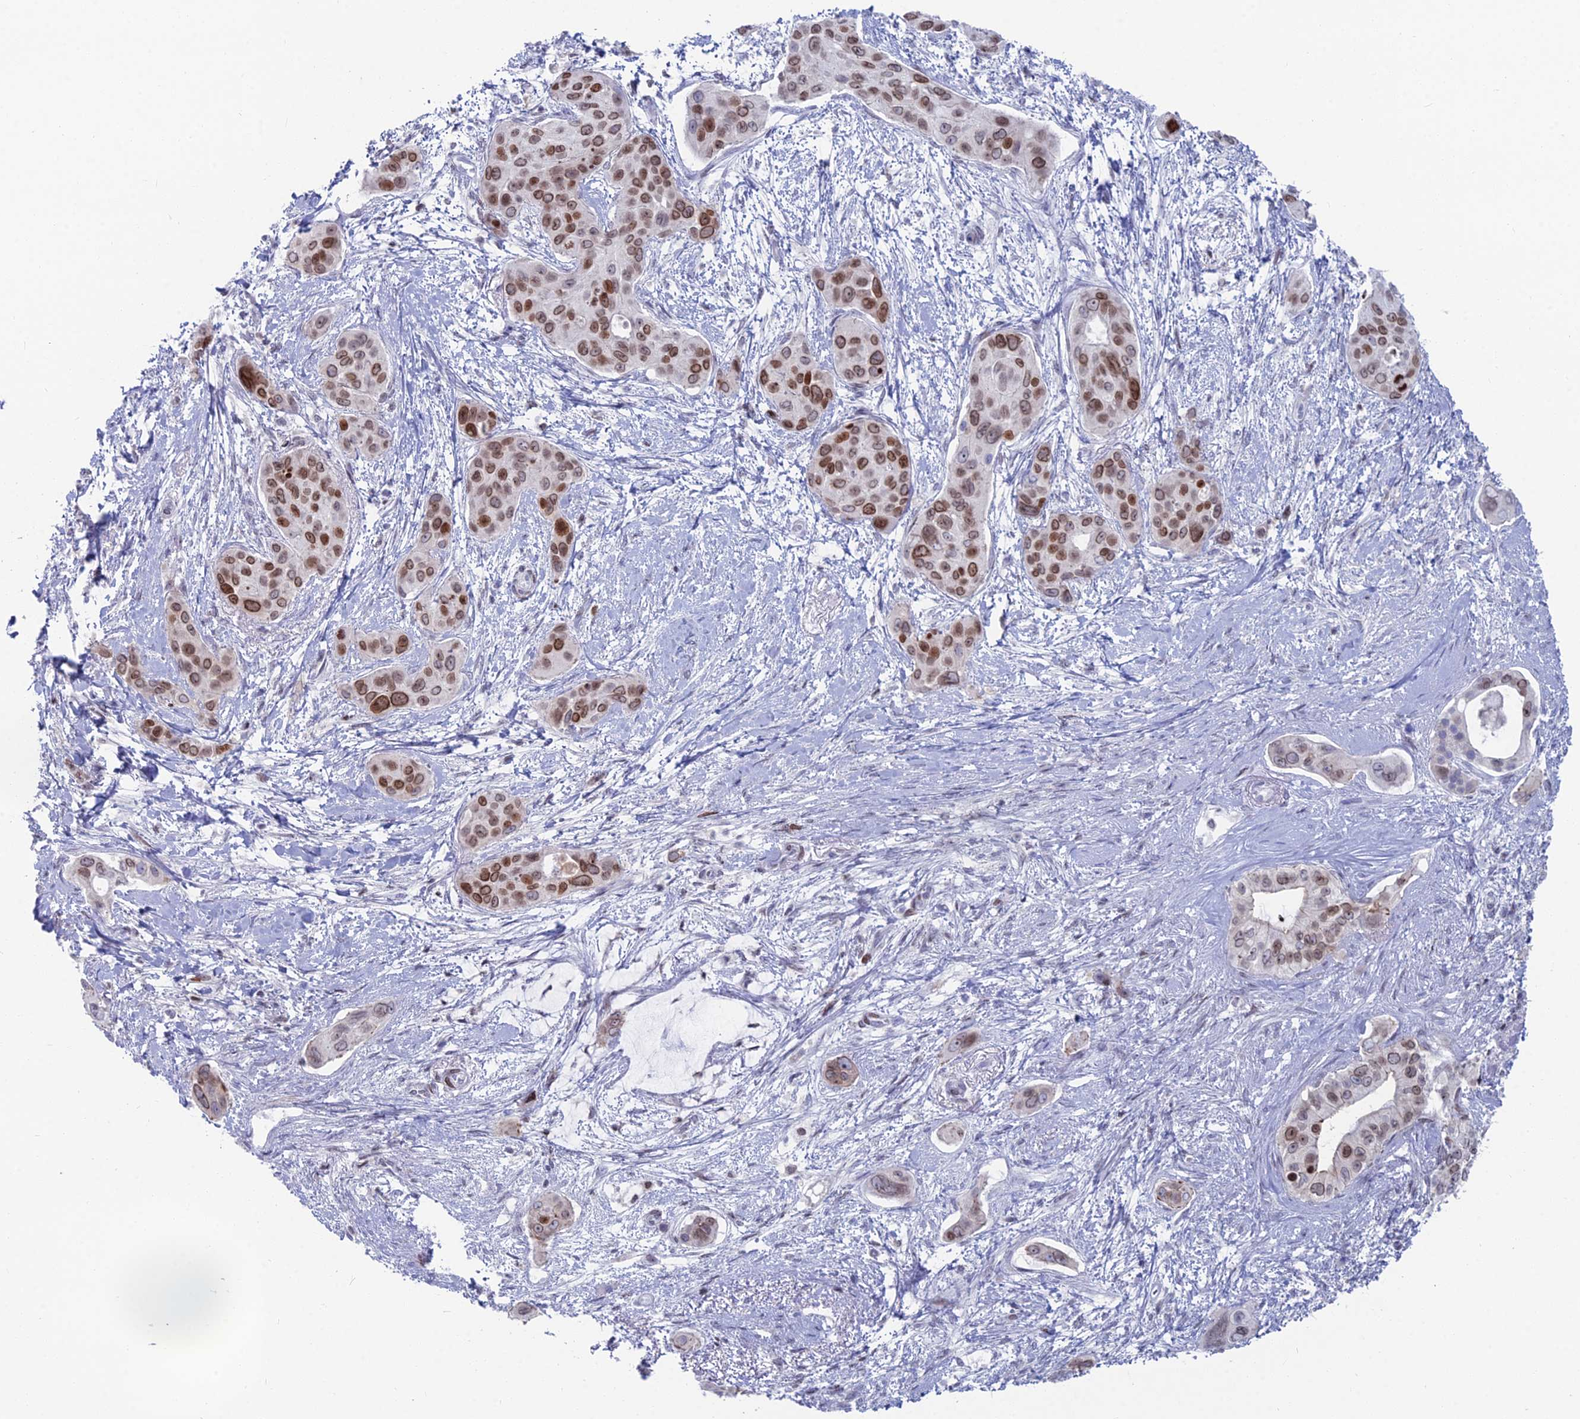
{"staining": {"intensity": "moderate", "quantity": ">75%", "location": "cytoplasmic/membranous,nuclear"}, "tissue": "pancreatic cancer", "cell_type": "Tumor cells", "image_type": "cancer", "snomed": [{"axis": "morphology", "description": "Adenocarcinoma, NOS"}, {"axis": "topography", "description": "Pancreas"}], "caption": "Immunohistochemistry (IHC) of human pancreatic cancer displays medium levels of moderate cytoplasmic/membranous and nuclear expression in about >75% of tumor cells.", "gene": "CERS6", "patient": {"sex": "male", "age": 72}}